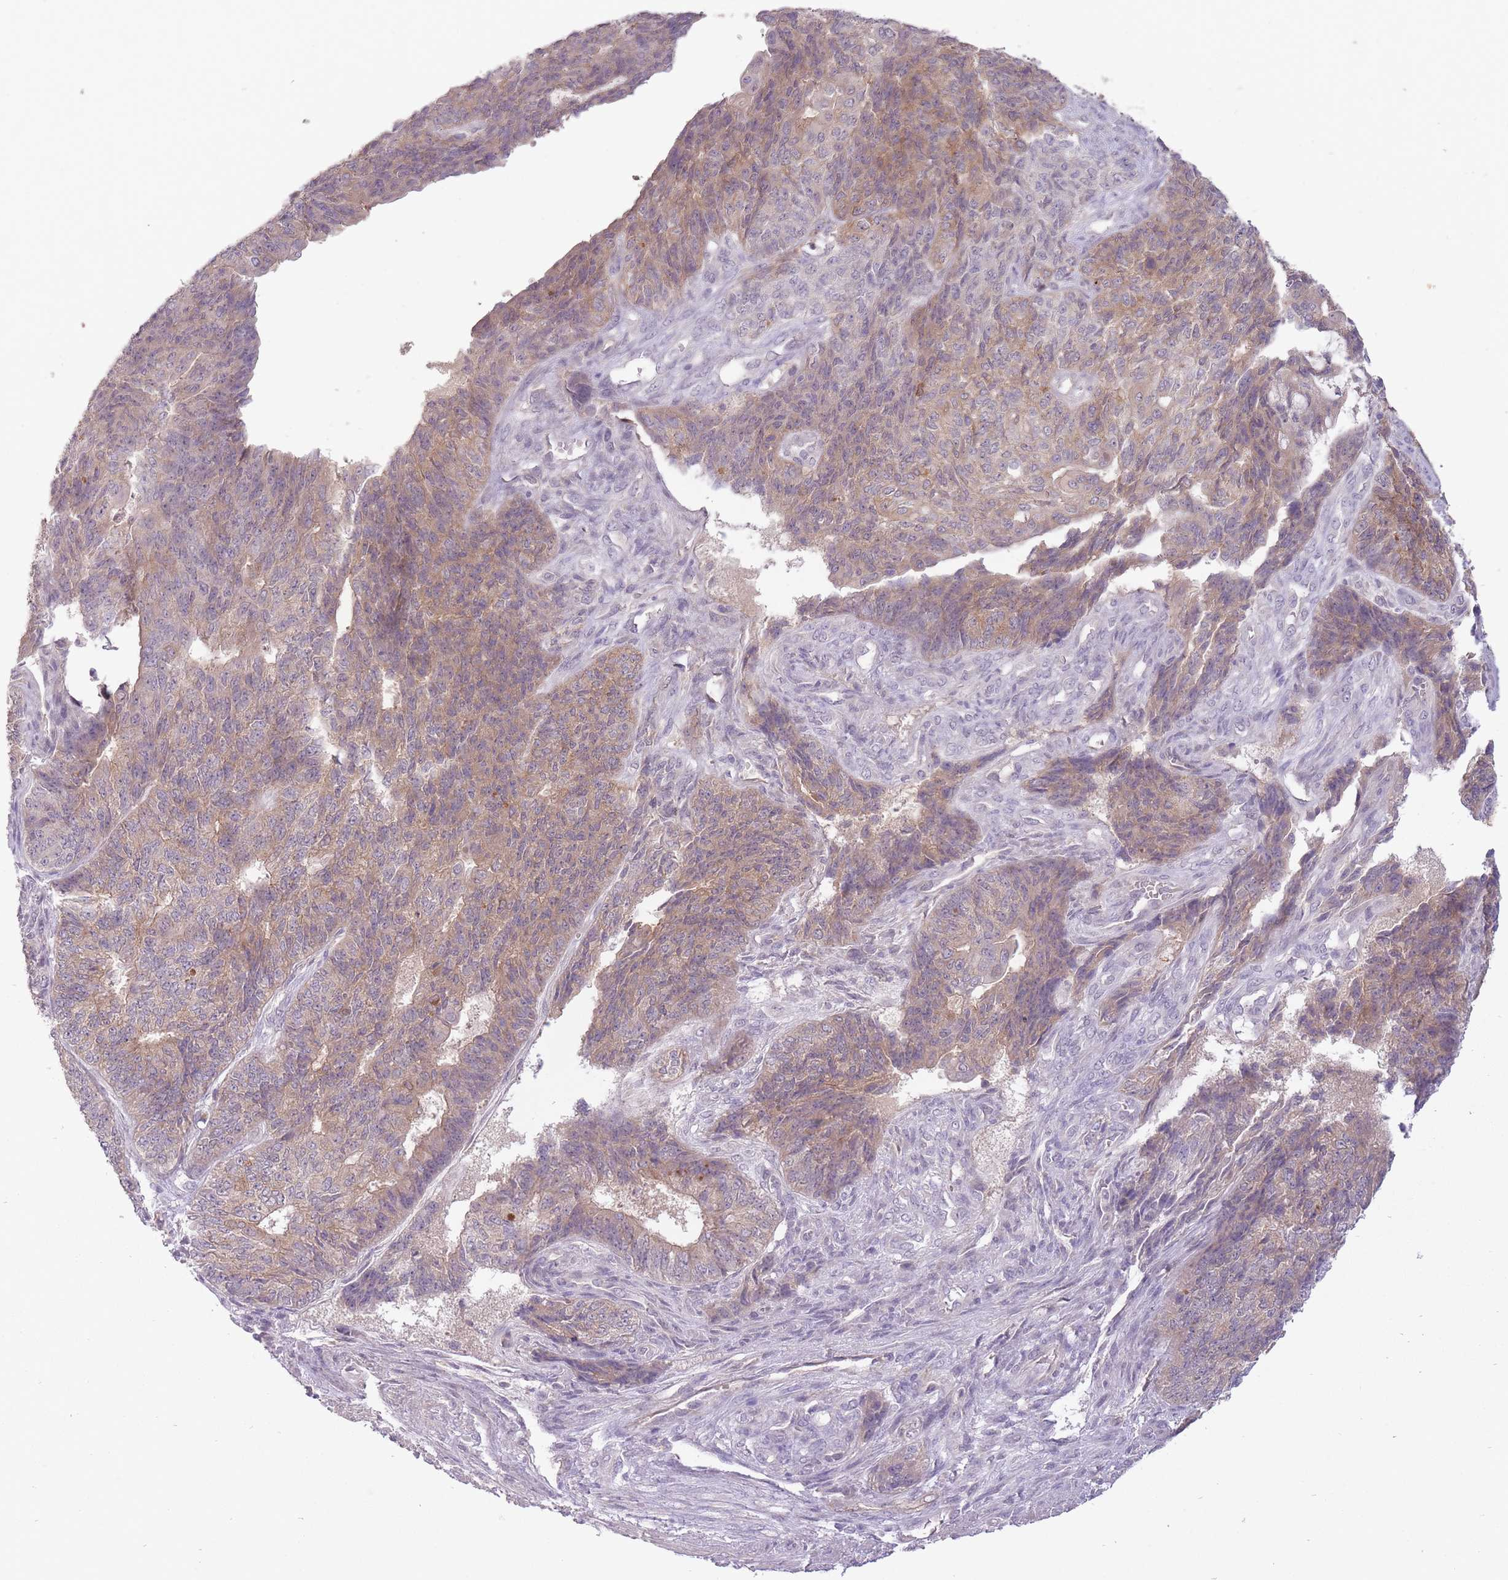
{"staining": {"intensity": "weak", "quantity": "25%-75%", "location": "cytoplasmic/membranous"}, "tissue": "endometrial cancer", "cell_type": "Tumor cells", "image_type": "cancer", "snomed": [{"axis": "morphology", "description": "Adenocarcinoma, NOS"}, {"axis": "topography", "description": "Endometrium"}], "caption": "High-magnification brightfield microscopy of endometrial cancer (adenocarcinoma) stained with DAB (brown) and counterstained with hematoxylin (blue). tumor cells exhibit weak cytoplasmic/membranous staining is seen in approximately25%-75% of cells. The staining was performed using DAB (3,3'-diaminobenzidine) to visualize the protein expression in brown, while the nuclei were stained in blue with hematoxylin (Magnification: 20x).", "gene": "LRATD2", "patient": {"sex": "female", "age": 32}}